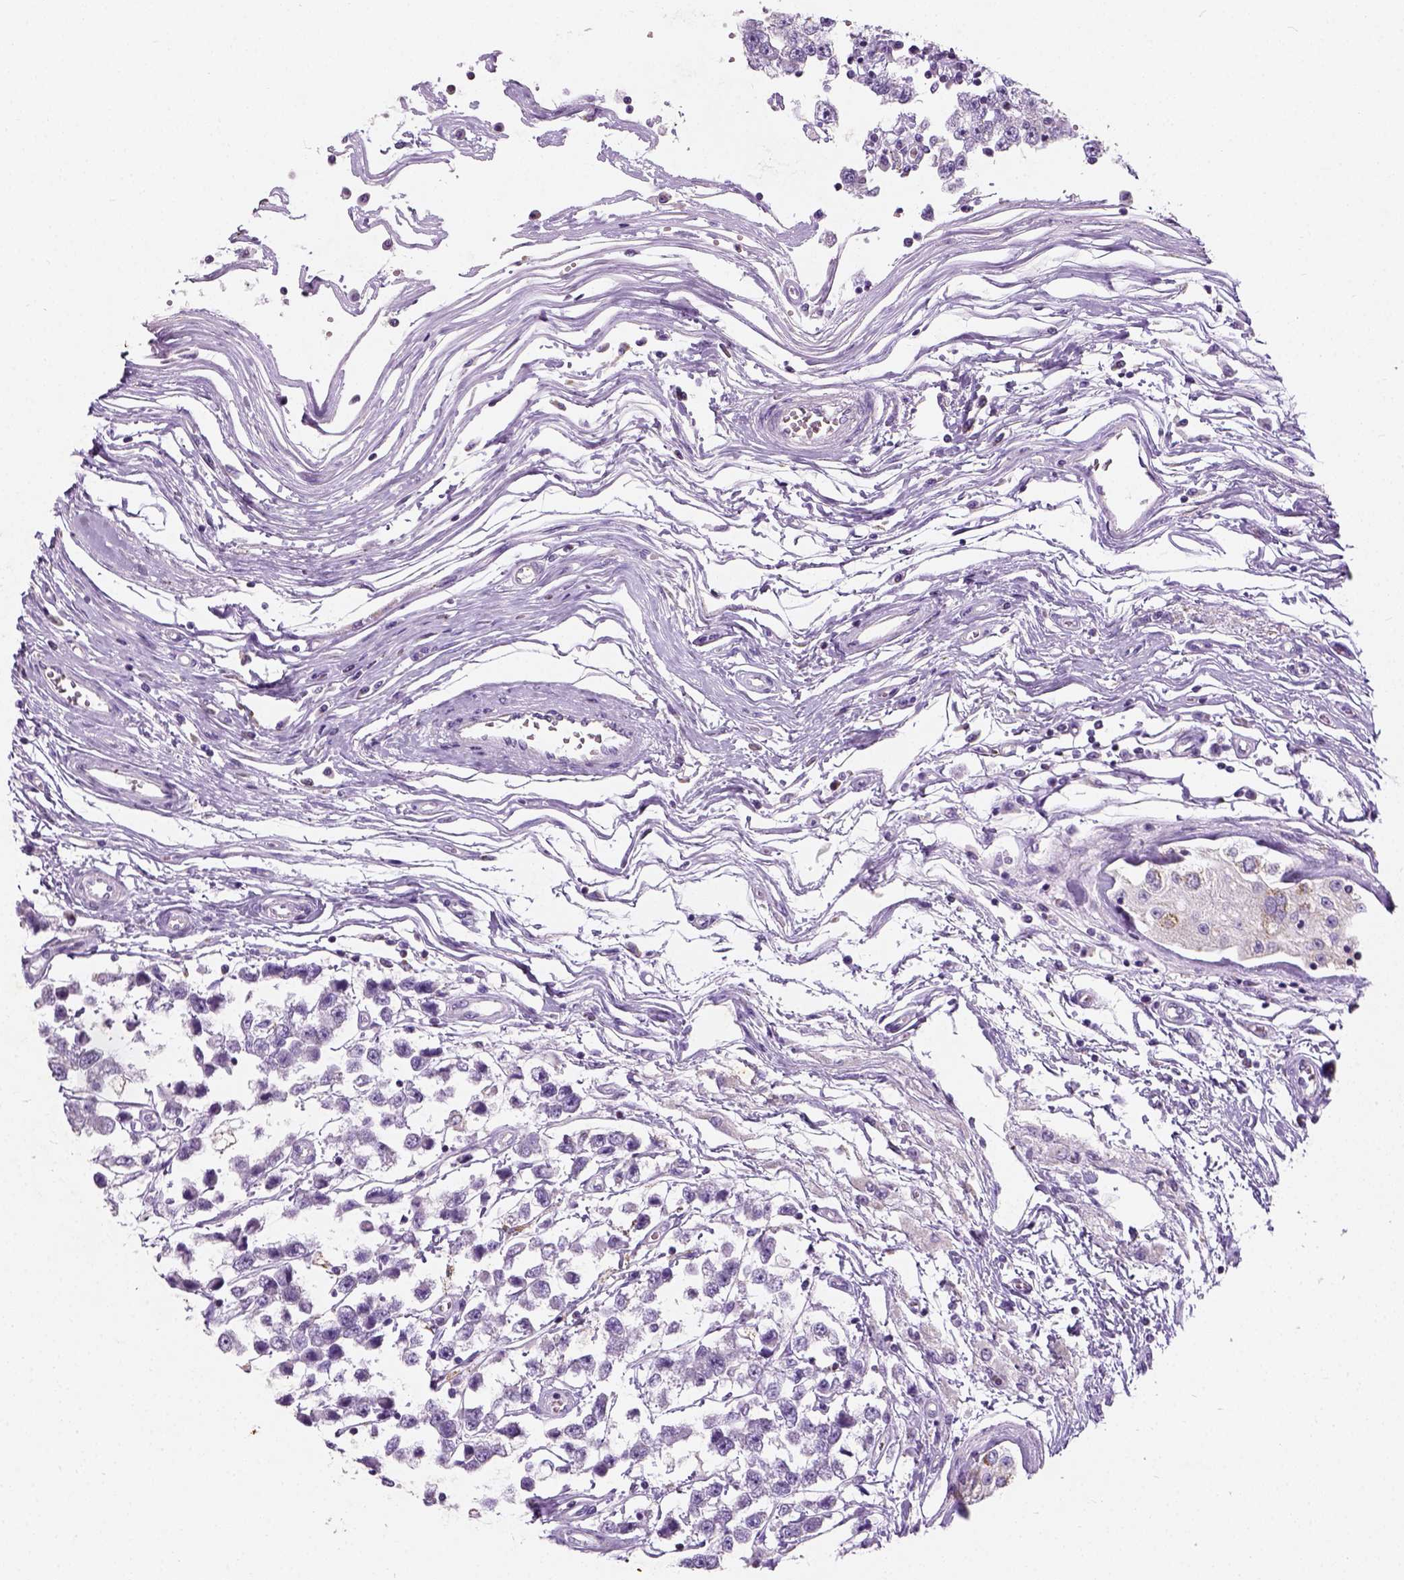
{"staining": {"intensity": "negative", "quantity": "none", "location": "none"}, "tissue": "testis cancer", "cell_type": "Tumor cells", "image_type": "cancer", "snomed": [{"axis": "morphology", "description": "Seminoma, NOS"}, {"axis": "topography", "description": "Testis"}], "caption": "Immunohistochemical staining of human testis cancer displays no significant expression in tumor cells.", "gene": "CHODL", "patient": {"sex": "male", "age": 34}}